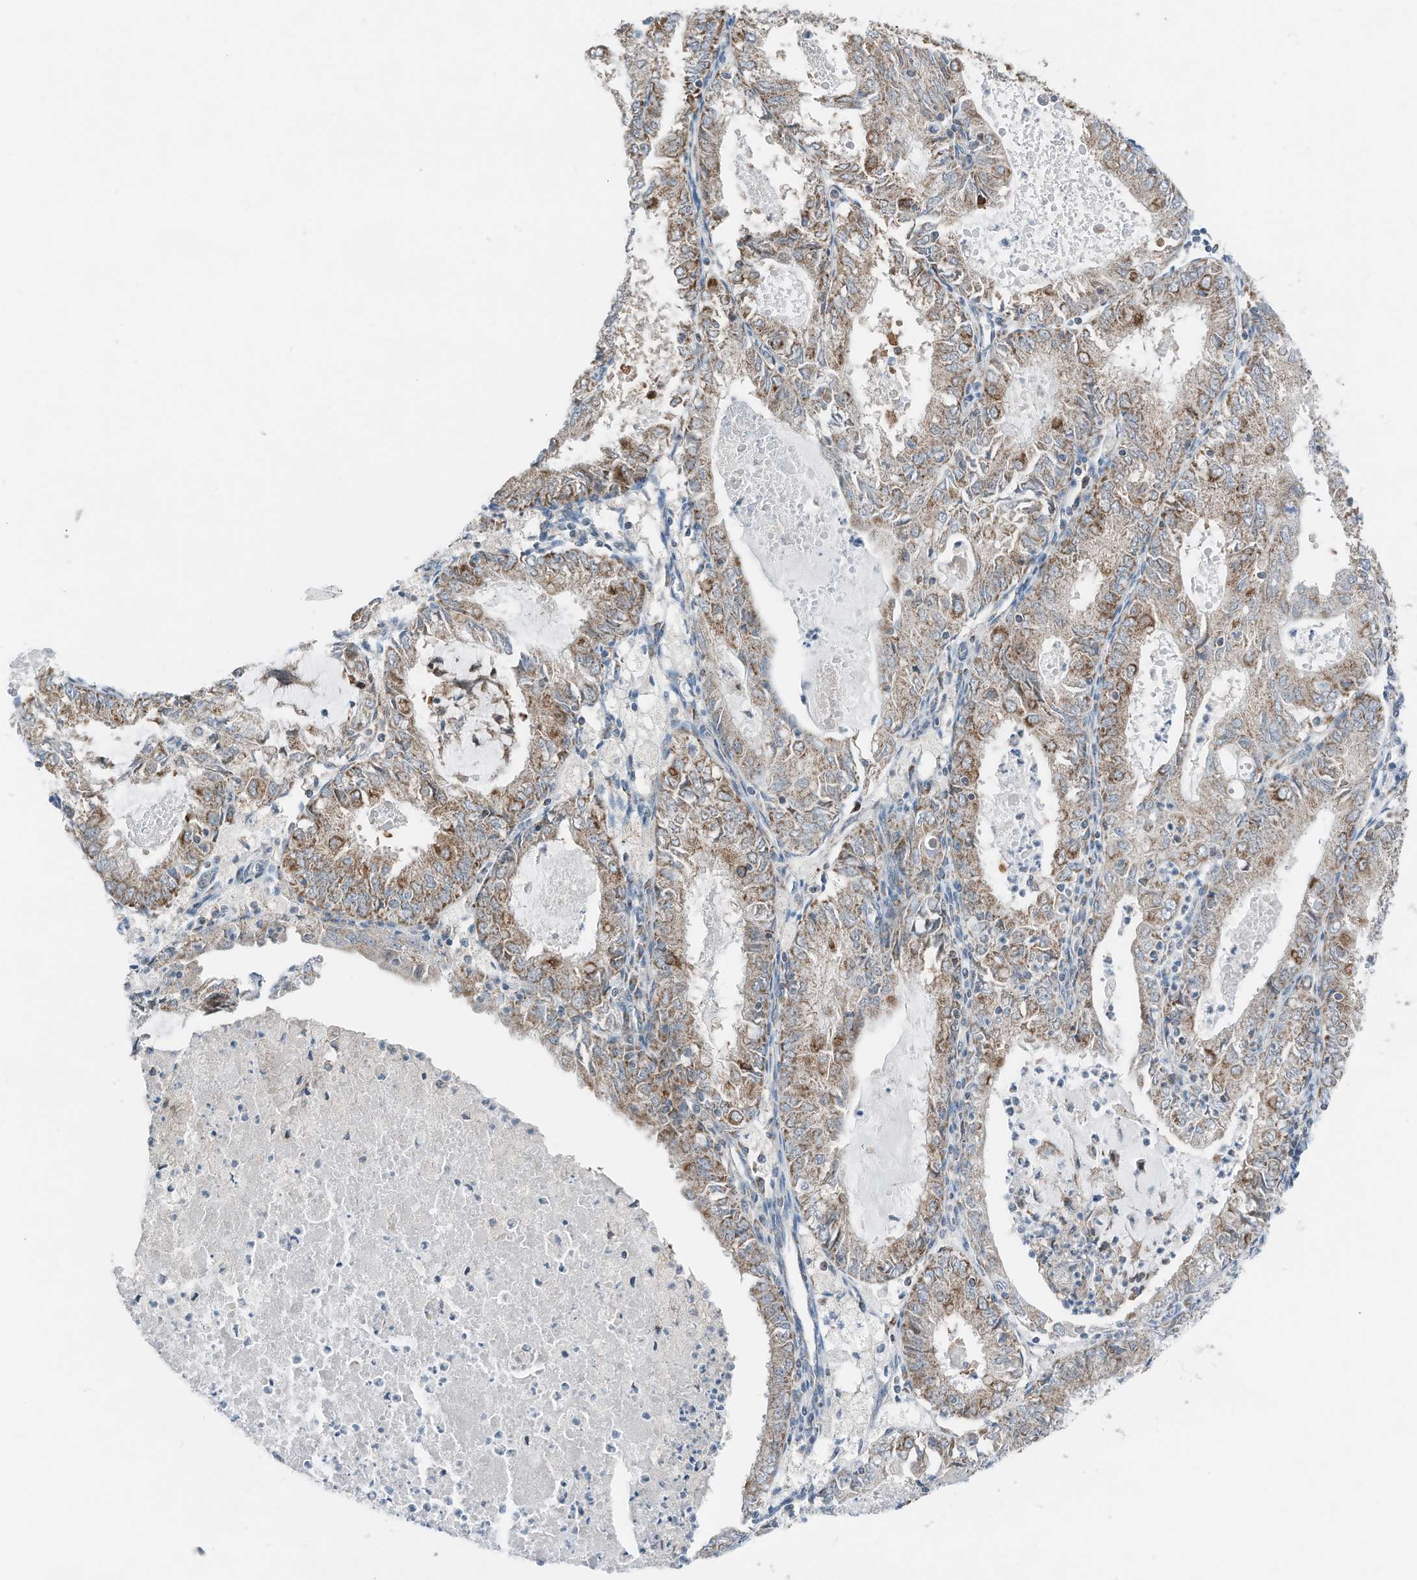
{"staining": {"intensity": "moderate", "quantity": "25%-75%", "location": "cytoplasmic/membranous"}, "tissue": "endometrial cancer", "cell_type": "Tumor cells", "image_type": "cancer", "snomed": [{"axis": "morphology", "description": "Adenocarcinoma, NOS"}, {"axis": "topography", "description": "Endometrium"}], "caption": "IHC staining of endometrial cancer (adenocarcinoma), which exhibits medium levels of moderate cytoplasmic/membranous expression in approximately 25%-75% of tumor cells indicating moderate cytoplasmic/membranous protein expression. The staining was performed using DAB (brown) for protein detection and nuclei were counterstained in hematoxylin (blue).", "gene": "RMND1", "patient": {"sex": "female", "age": 57}}